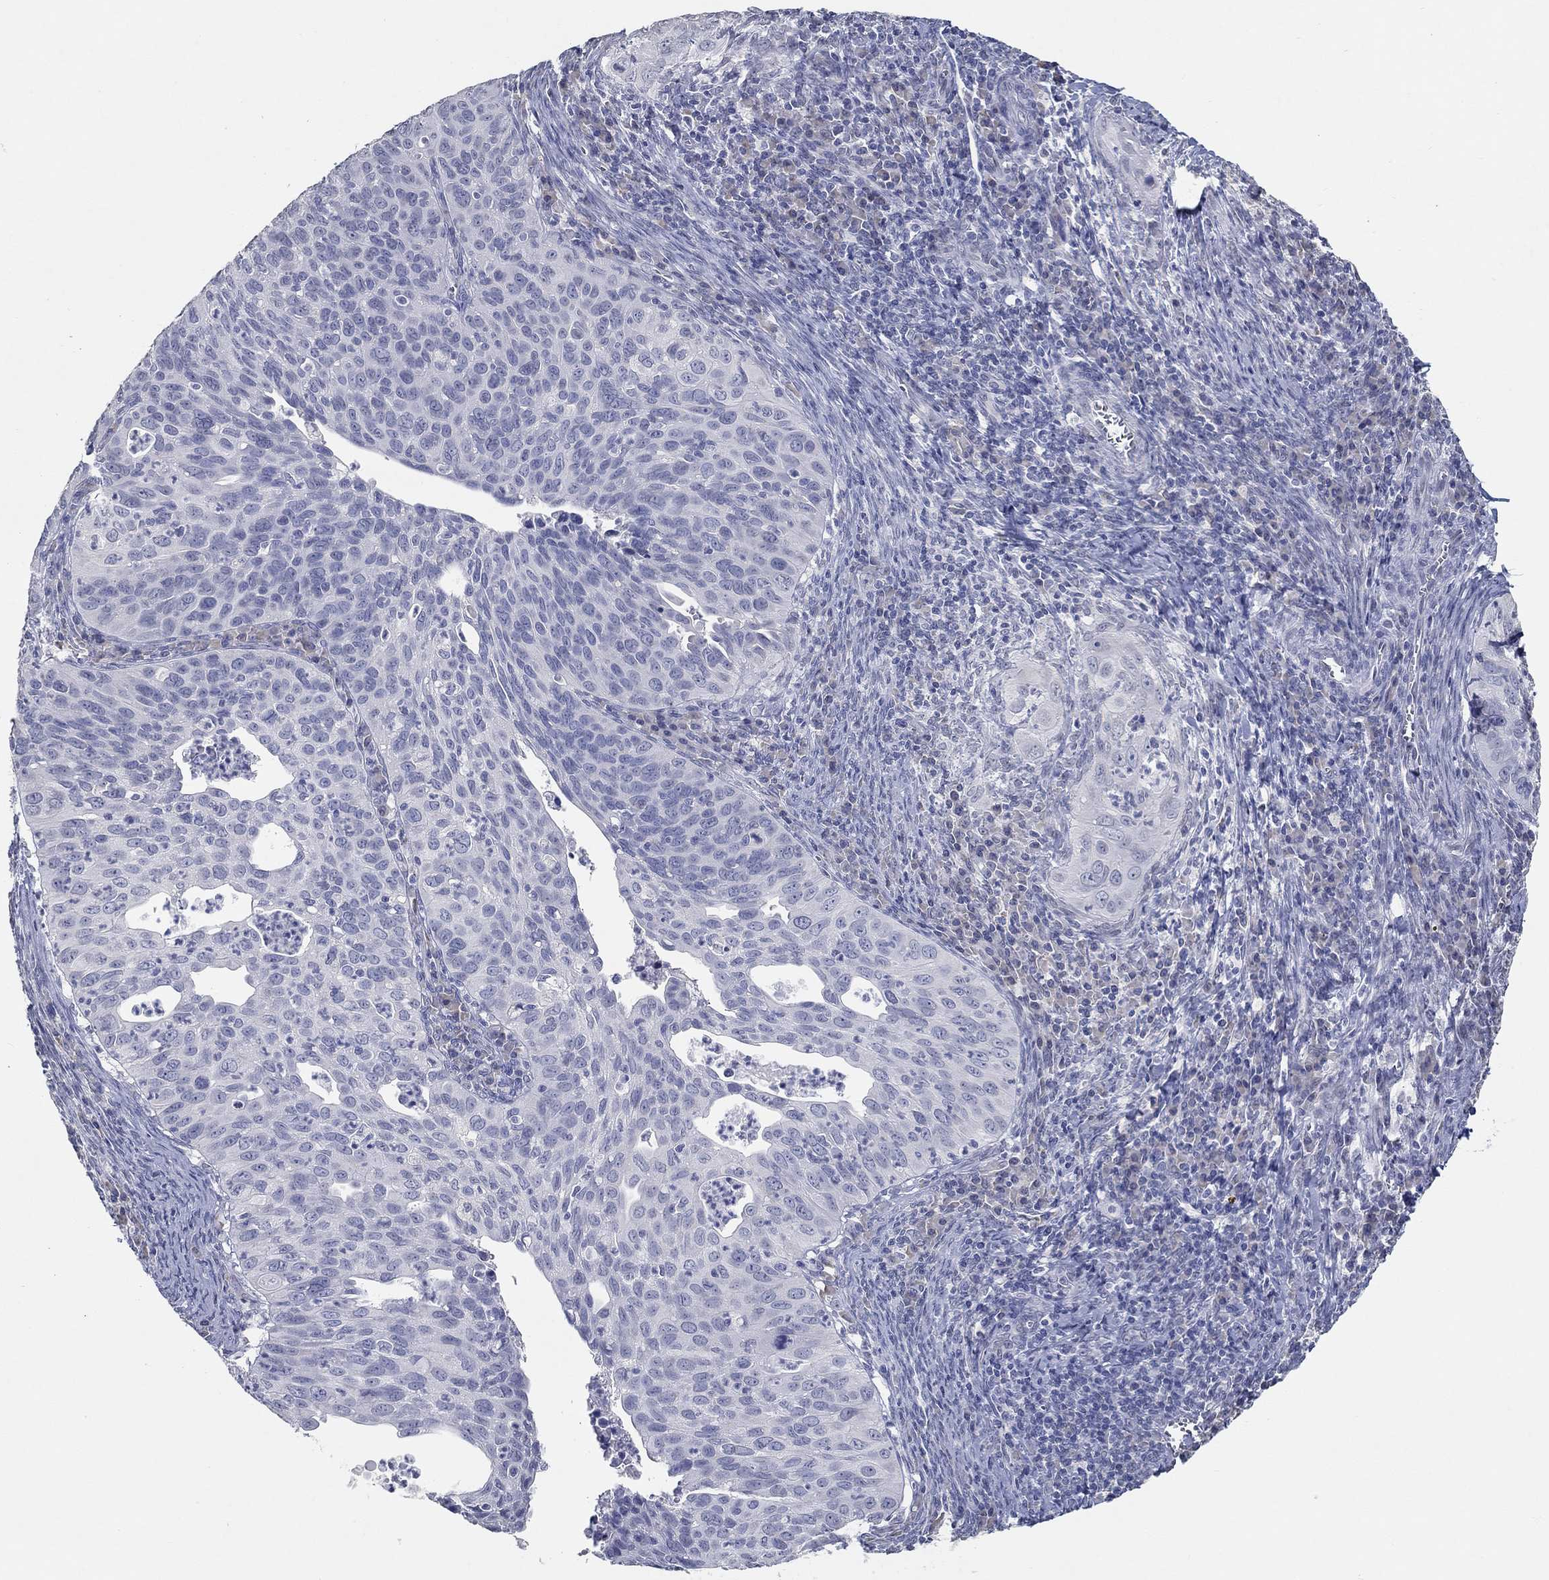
{"staining": {"intensity": "negative", "quantity": "none", "location": "none"}, "tissue": "cervical cancer", "cell_type": "Tumor cells", "image_type": "cancer", "snomed": [{"axis": "morphology", "description": "Squamous cell carcinoma, NOS"}, {"axis": "topography", "description": "Cervix"}], "caption": "The image displays no significant expression in tumor cells of cervical squamous cell carcinoma.", "gene": "NUP155", "patient": {"sex": "female", "age": 26}}